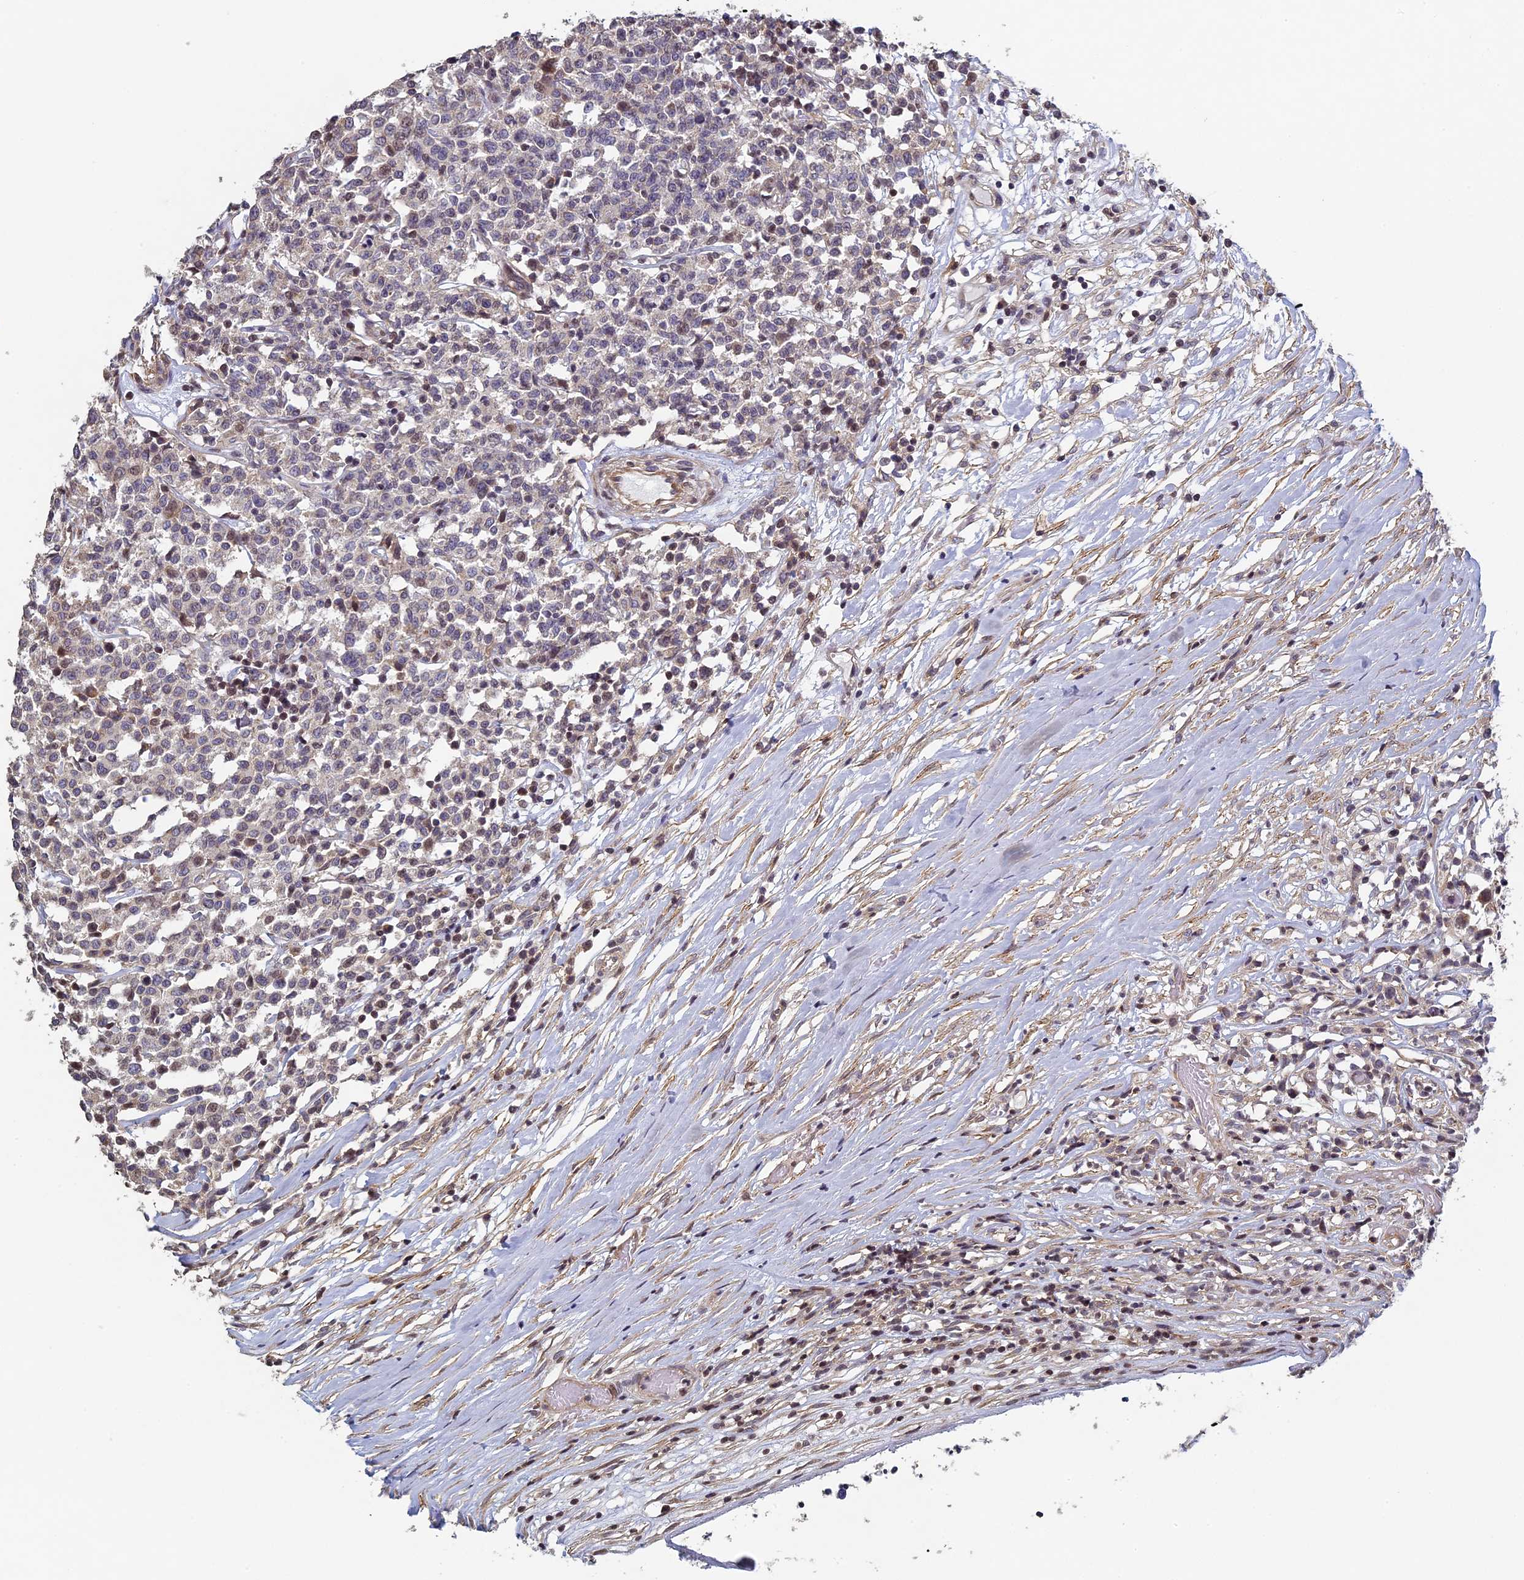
{"staining": {"intensity": "weak", "quantity": "<25%", "location": "cytoplasmic/membranous"}, "tissue": "lymphoma", "cell_type": "Tumor cells", "image_type": "cancer", "snomed": [{"axis": "morphology", "description": "Malignant lymphoma, non-Hodgkin's type, Low grade"}, {"axis": "topography", "description": "Small intestine"}], "caption": "Image shows no significant protein positivity in tumor cells of malignant lymphoma, non-Hodgkin's type (low-grade). Brightfield microscopy of immunohistochemistry stained with DAB (brown) and hematoxylin (blue), captured at high magnification.", "gene": "DIXDC1", "patient": {"sex": "female", "age": 59}}